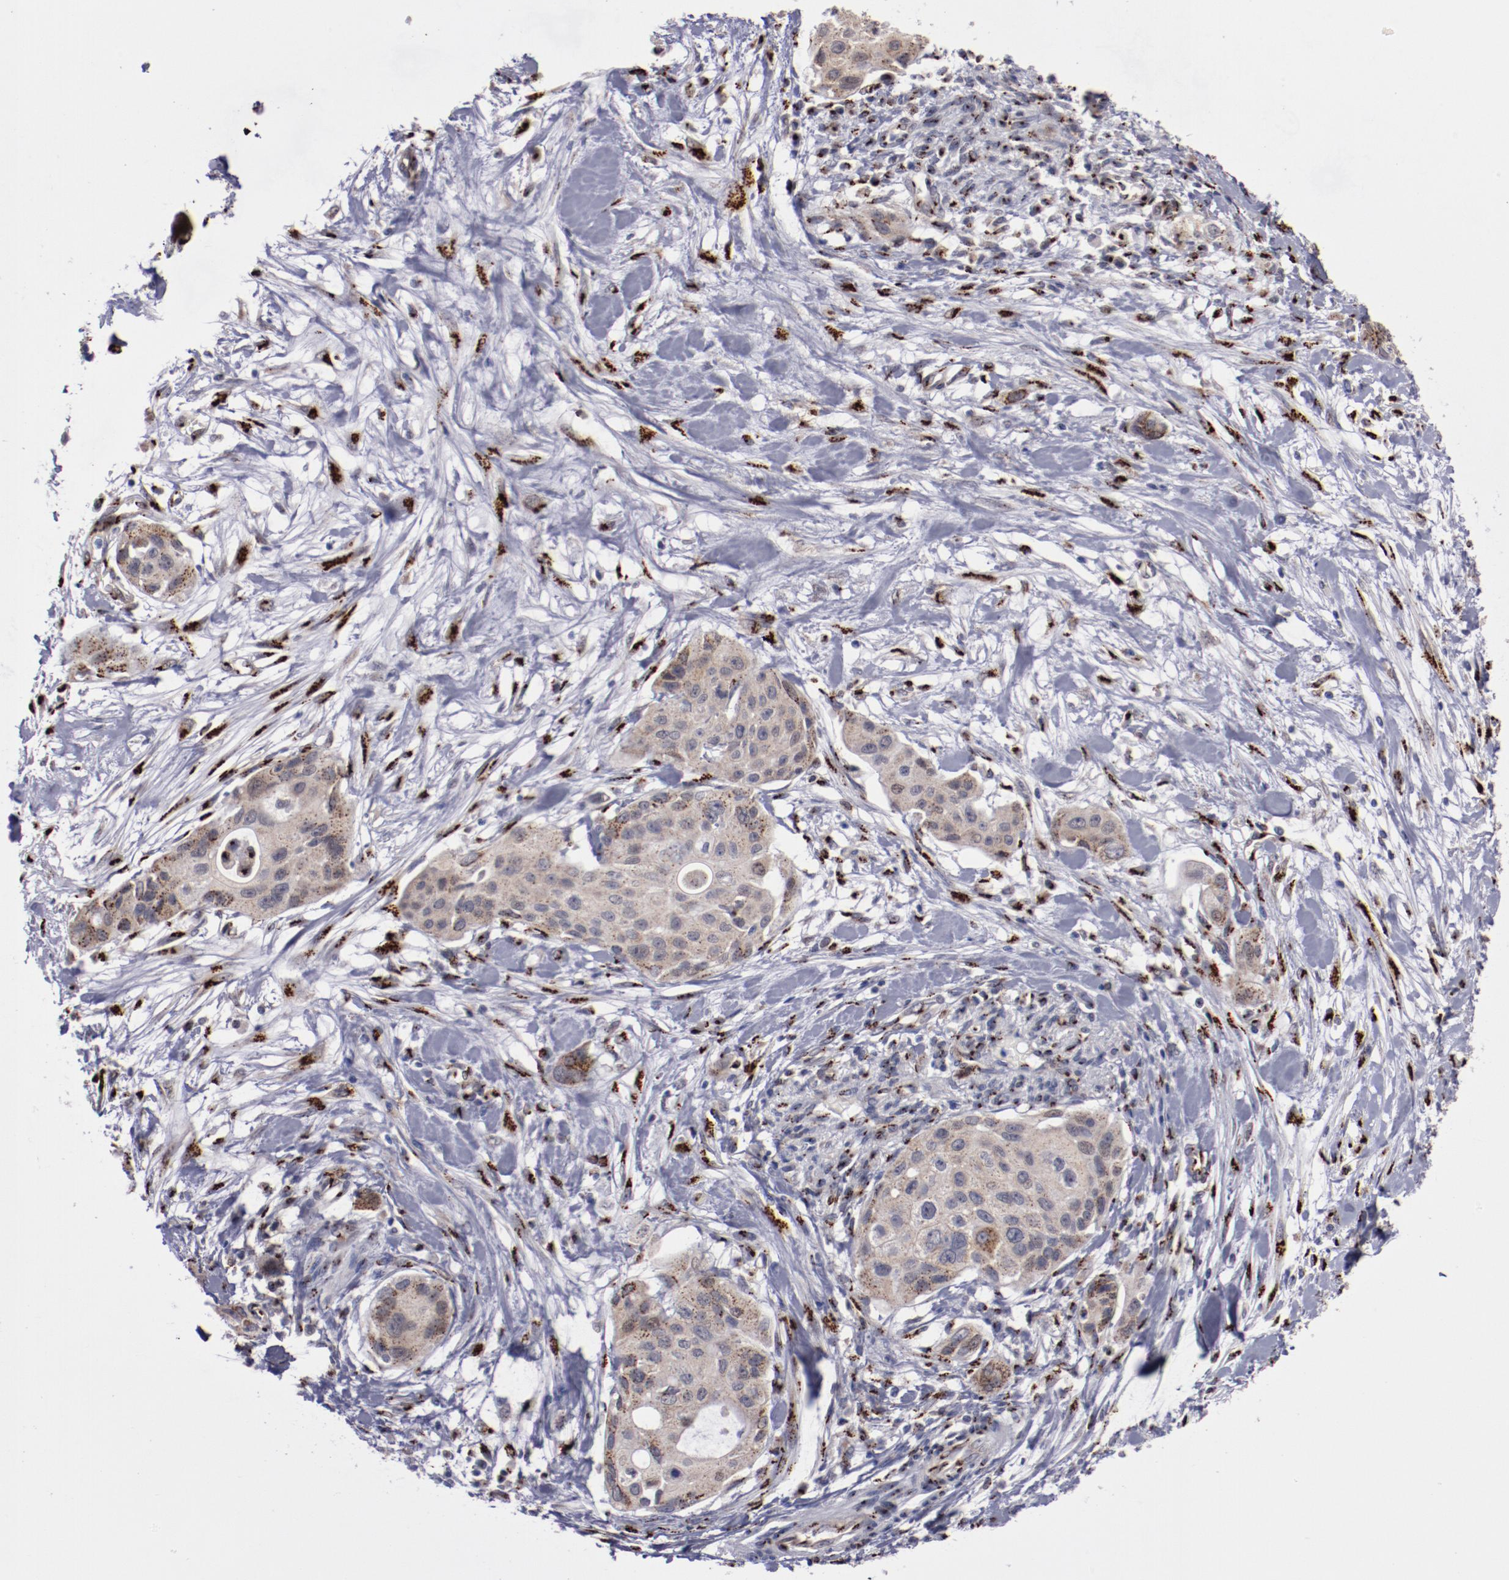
{"staining": {"intensity": "strong", "quantity": ">75%", "location": "cytoplasmic/membranous"}, "tissue": "pancreatic cancer", "cell_type": "Tumor cells", "image_type": "cancer", "snomed": [{"axis": "morphology", "description": "Adenocarcinoma, NOS"}, {"axis": "topography", "description": "Pancreas"}], "caption": "Protein staining shows strong cytoplasmic/membranous positivity in about >75% of tumor cells in adenocarcinoma (pancreatic). (brown staining indicates protein expression, while blue staining denotes nuclei).", "gene": "GOLIM4", "patient": {"sex": "female", "age": 60}}